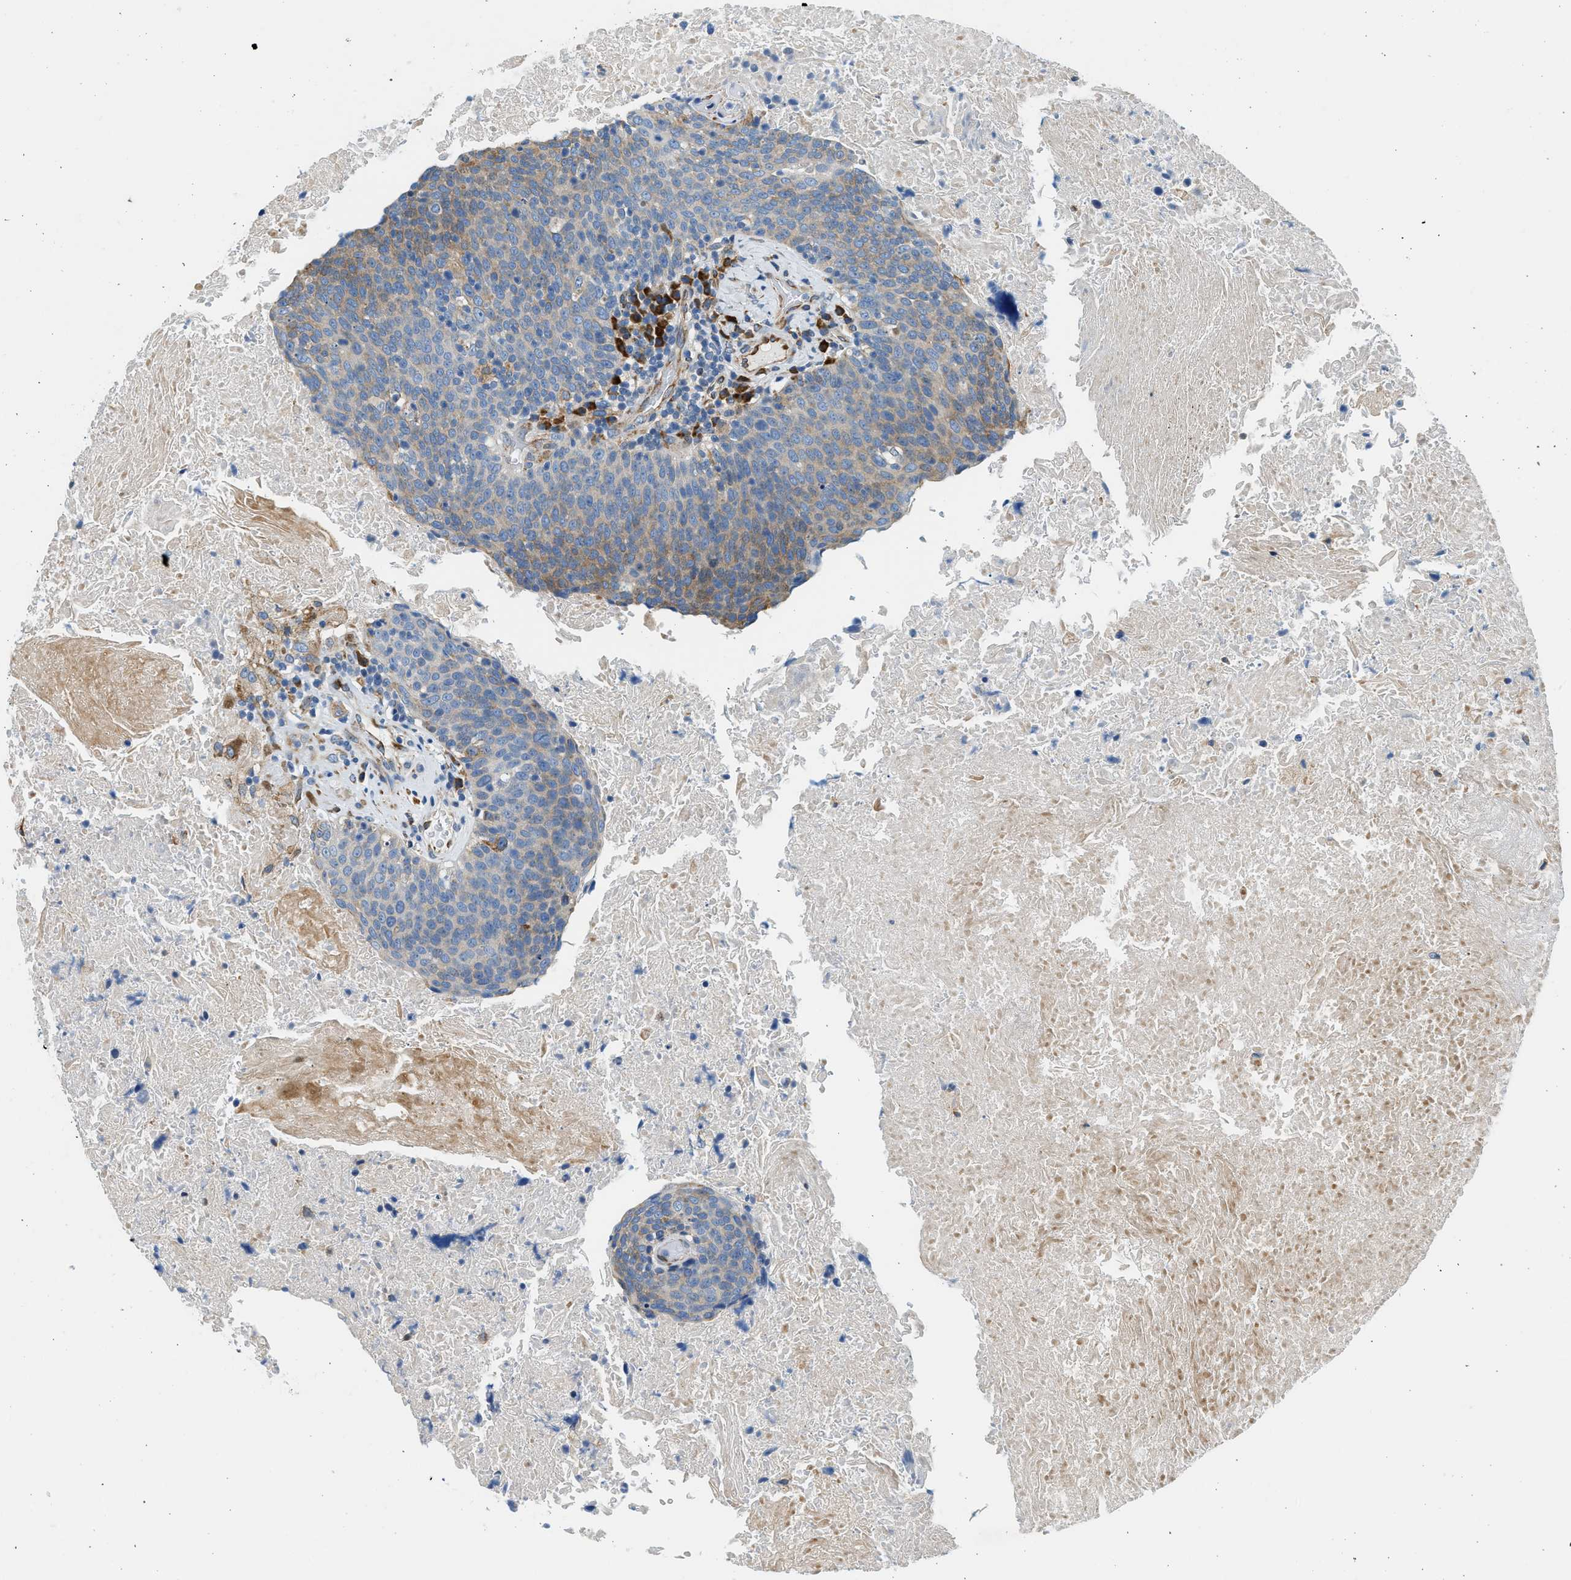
{"staining": {"intensity": "moderate", "quantity": "<25%", "location": "cytoplasmic/membranous"}, "tissue": "head and neck cancer", "cell_type": "Tumor cells", "image_type": "cancer", "snomed": [{"axis": "morphology", "description": "Squamous cell carcinoma, NOS"}, {"axis": "morphology", "description": "Squamous cell carcinoma, metastatic, NOS"}, {"axis": "topography", "description": "Lymph node"}, {"axis": "topography", "description": "Head-Neck"}], "caption": "The image reveals staining of head and neck cancer, revealing moderate cytoplasmic/membranous protein staining (brown color) within tumor cells.", "gene": "CNTN6", "patient": {"sex": "male", "age": 62}}